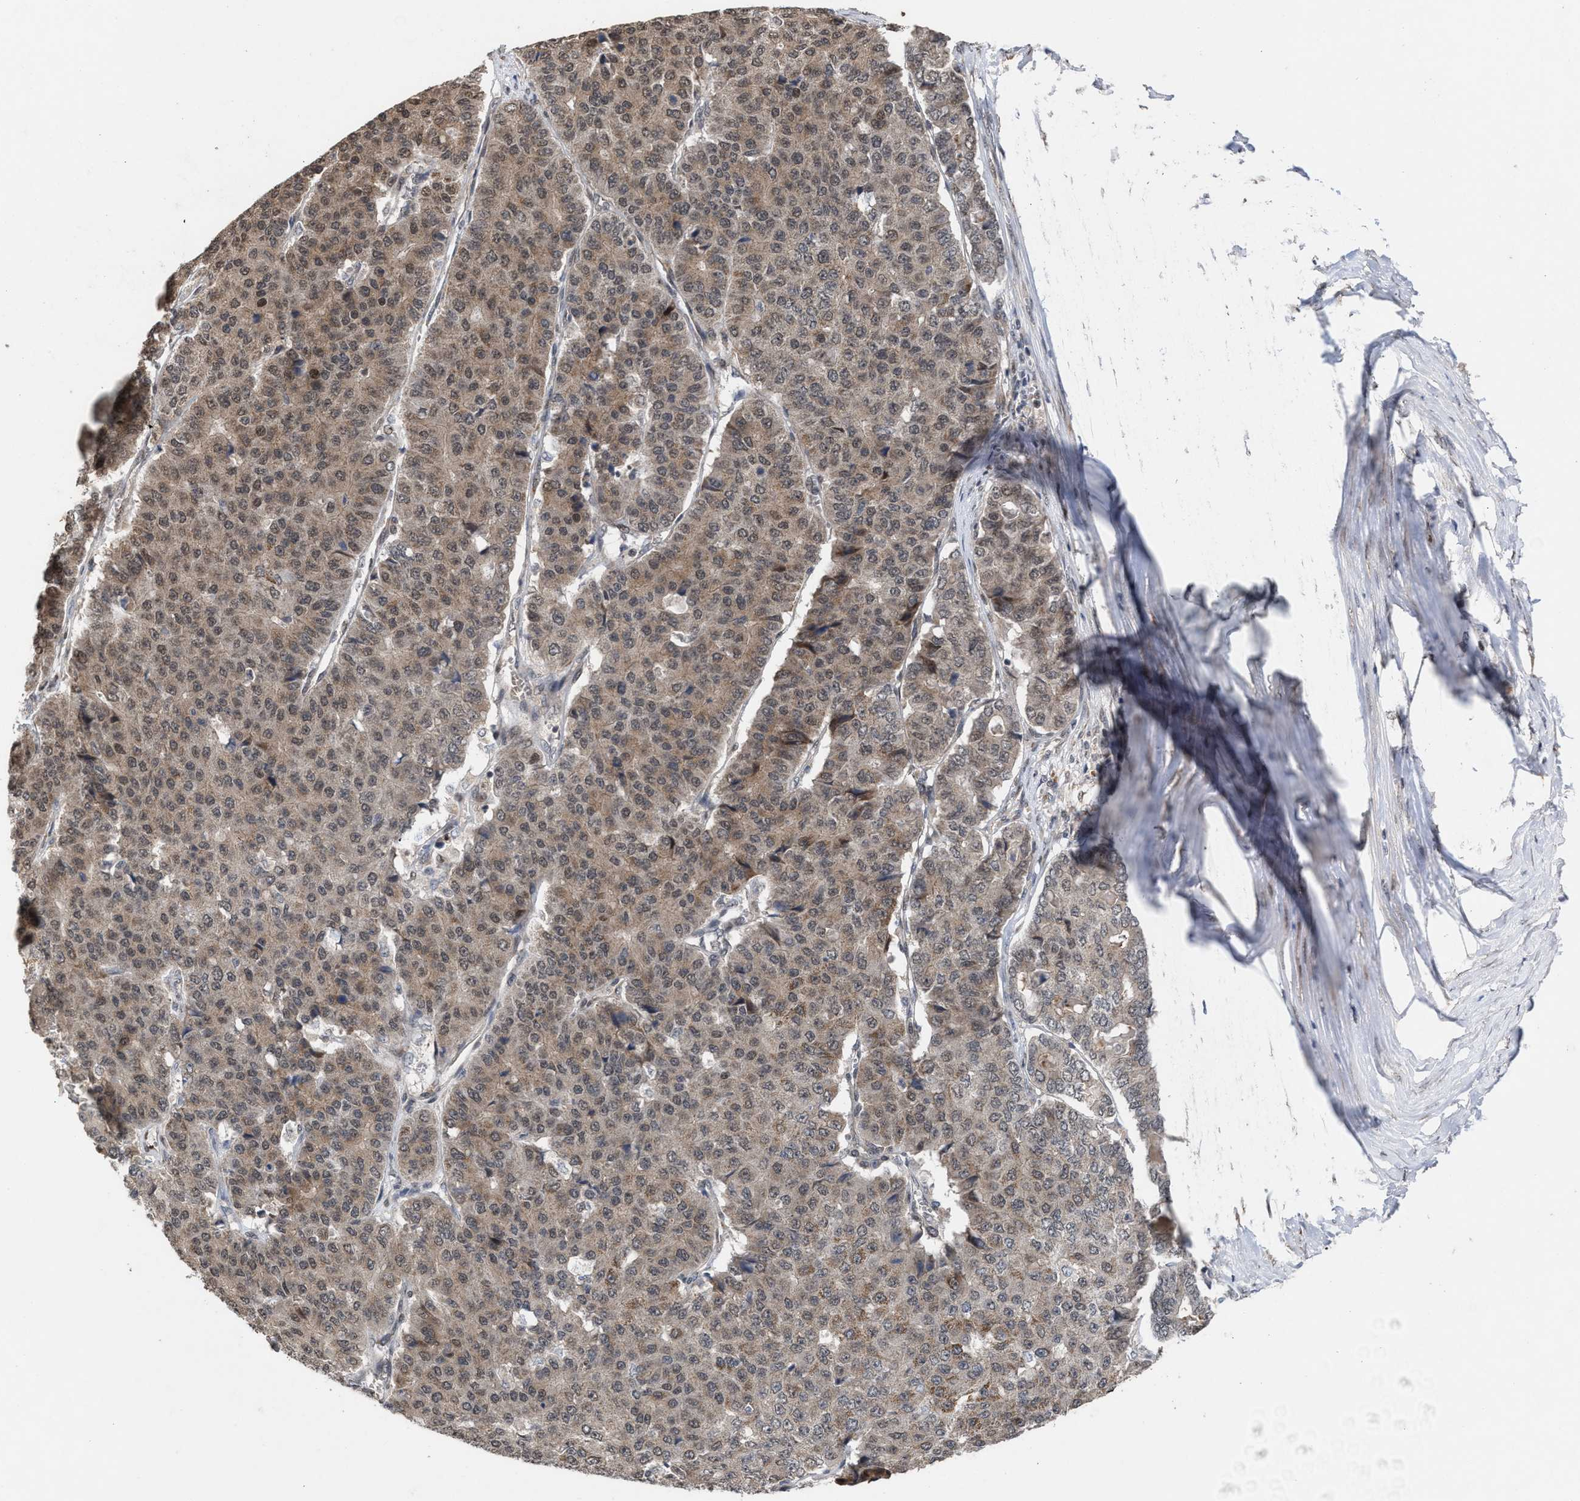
{"staining": {"intensity": "weak", "quantity": ">75%", "location": "cytoplasmic/membranous"}, "tissue": "pancreatic cancer", "cell_type": "Tumor cells", "image_type": "cancer", "snomed": [{"axis": "morphology", "description": "Adenocarcinoma, NOS"}, {"axis": "topography", "description": "Pancreas"}], "caption": "The image shows staining of pancreatic cancer, revealing weak cytoplasmic/membranous protein staining (brown color) within tumor cells.", "gene": "MKNK2", "patient": {"sex": "male", "age": 50}}